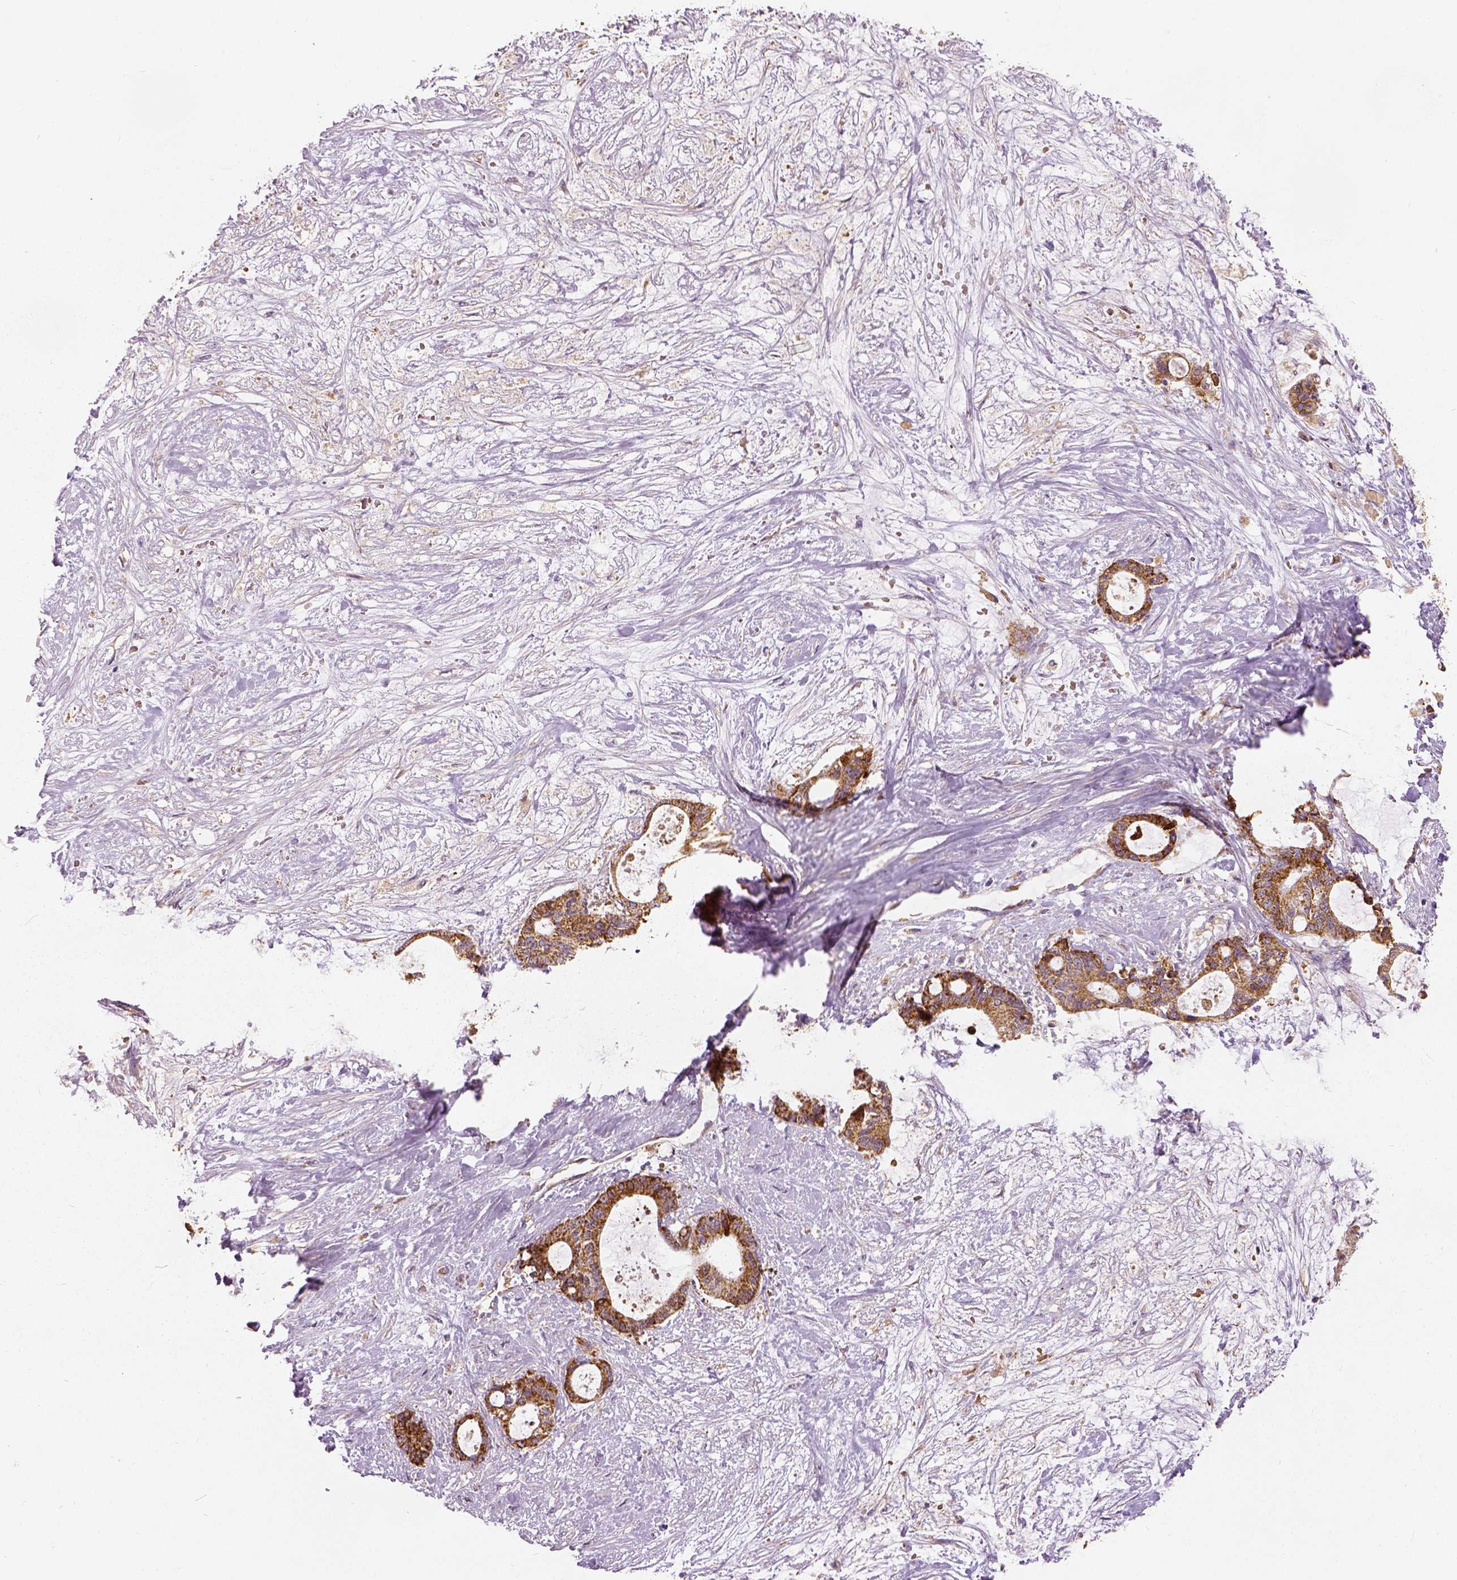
{"staining": {"intensity": "moderate", "quantity": ">75%", "location": "cytoplasmic/membranous"}, "tissue": "liver cancer", "cell_type": "Tumor cells", "image_type": "cancer", "snomed": [{"axis": "morphology", "description": "Normal tissue, NOS"}, {"axis": "morphology", "description": "Cholangiocarcinoma"}, {"axis": "topography", "description": "Liver"}, {"axis": "topography", "description": "Peripheral nerve tissue"}], "caption": "Immunohistochemistry image of neoplastic tissue: human liver cholangiocarcinoma stained using immunohistochemistry (IHC) demonstrates medium levels of moderate protein expression localized specifically in the cytoplasmic/membranous of tumor cells, appearing as a cytoplasmic/membranous brown color.", "gene": "PGAM5", "patient": {"sex": "female", "age": 73}}